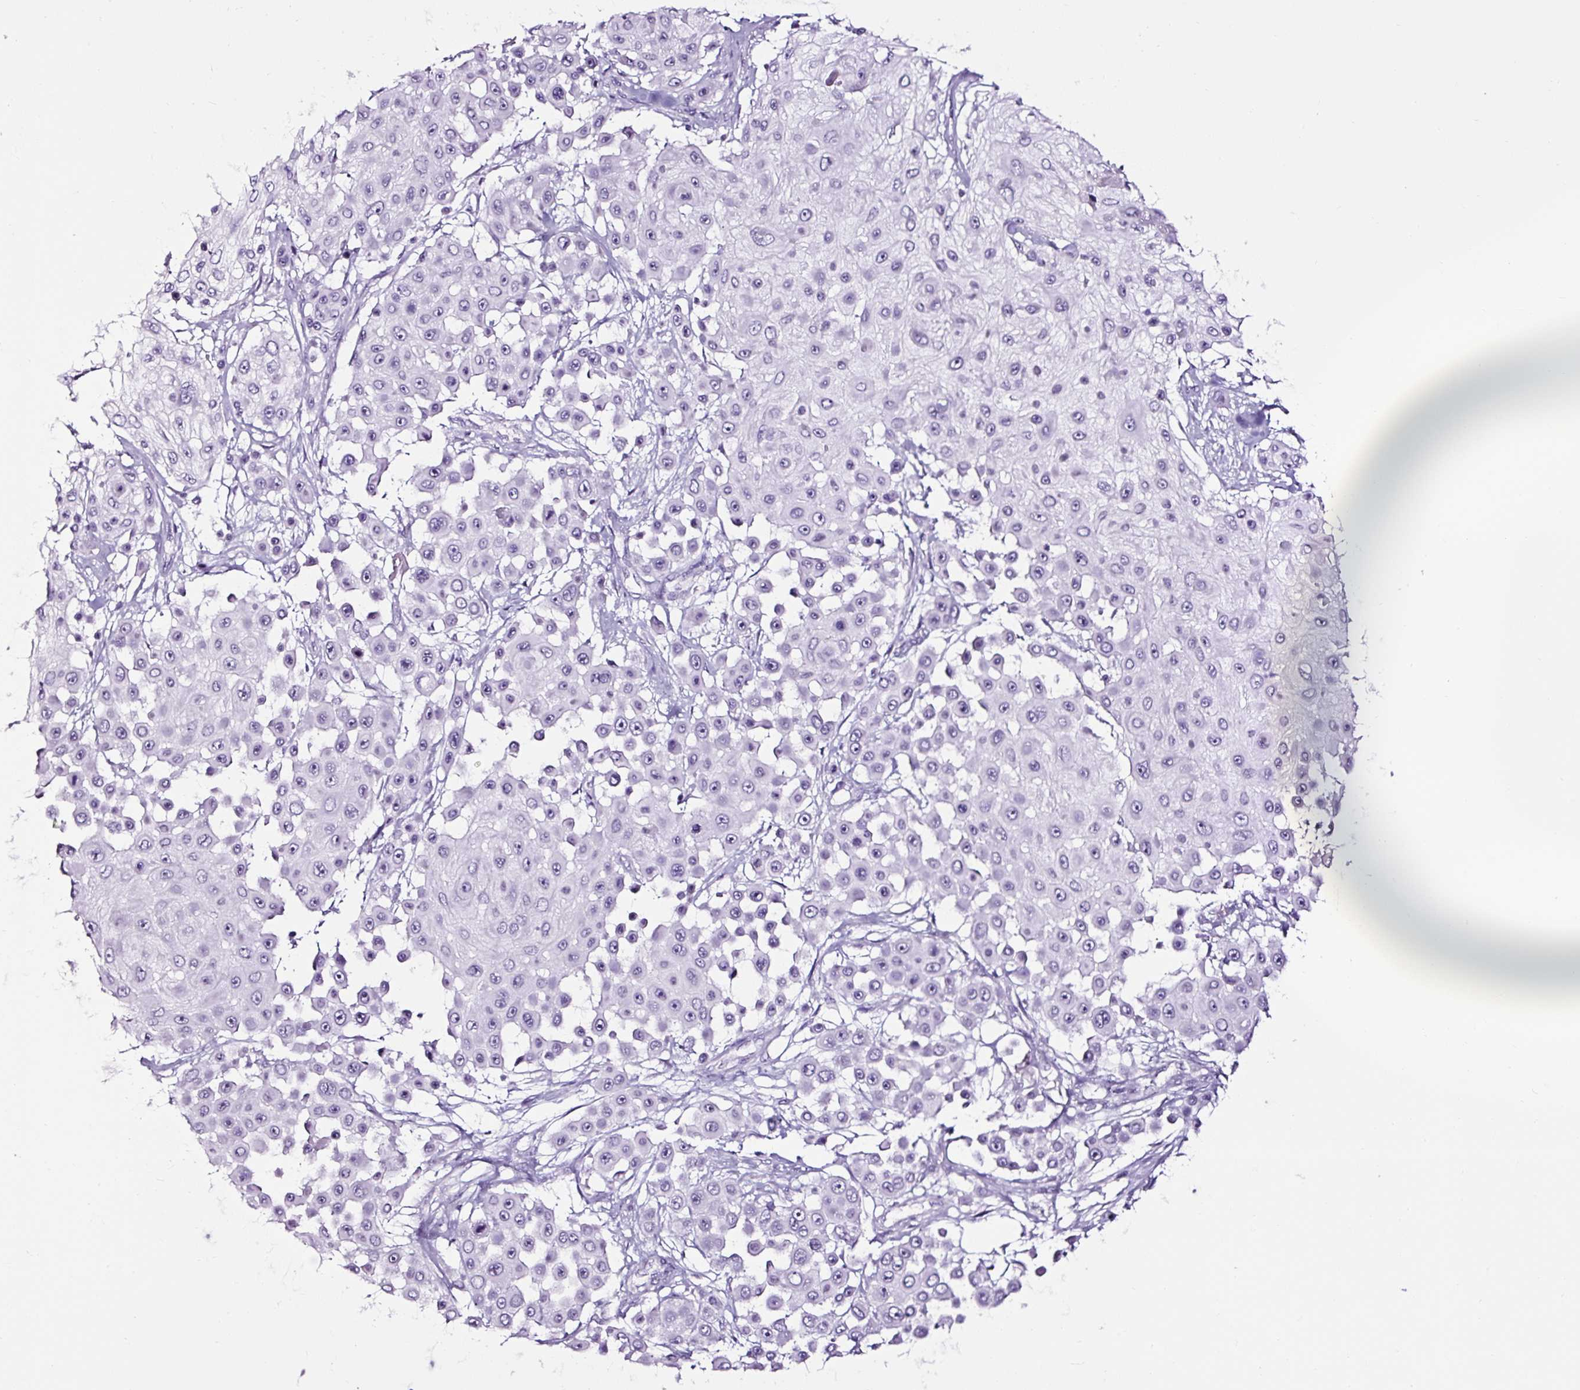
{"staining": {"intensity": "negative", "quantity": "none", "location": "none"}, "tissue": "skin cancer", "cell_type": "Tumor cells", "image_type": "cancer", "snomed": [{"axis": "morphology", "description": "Squamous cell carcinoma, NOS"}, {"axis": "topography", "description": "Skin"}], "caption": "Immunohistochemical staining of squamous cell carcinoma (skin) exhibits no significant positivity in tumor cells.", "gene": "NPHS2", "patient": {"sex": "male", "age": 67}}